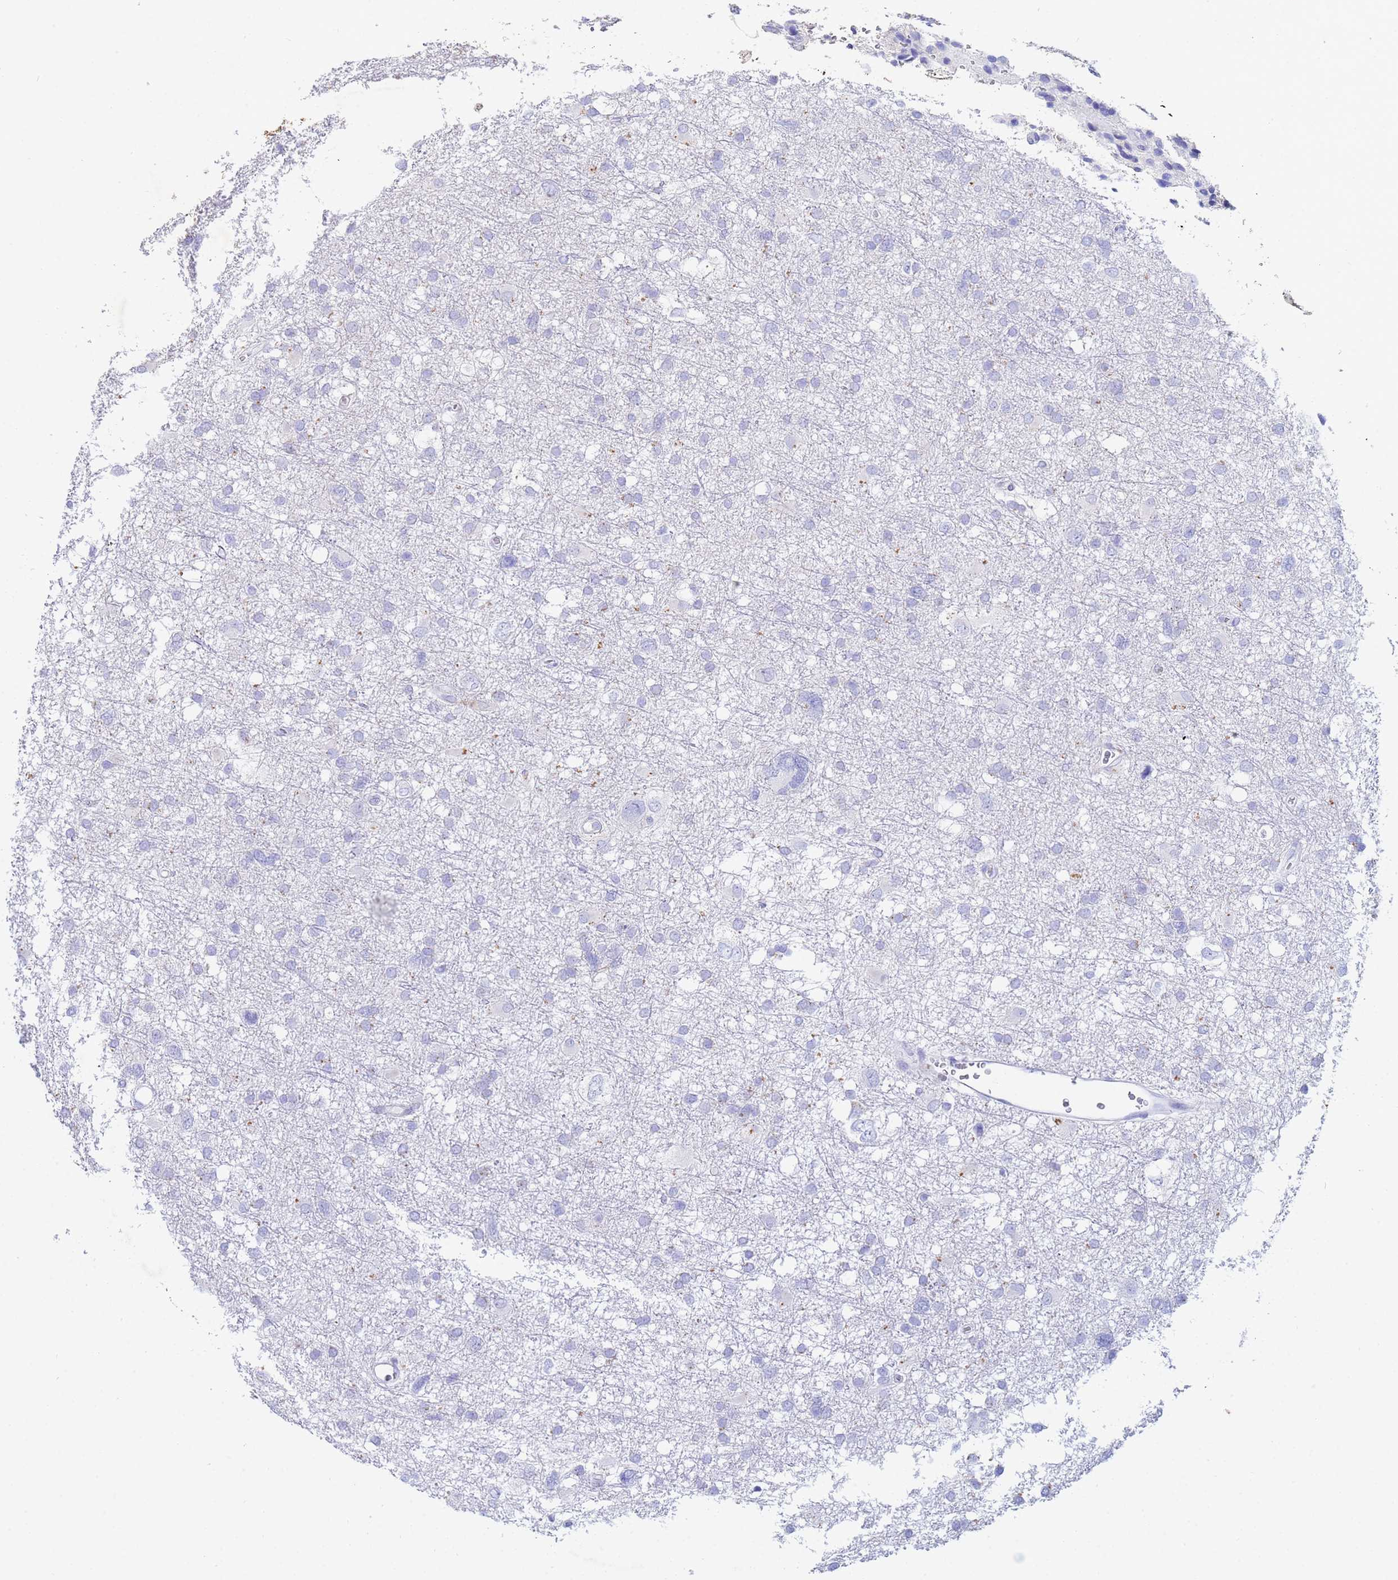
{"staining": {"intensity": "negative", "quantity": "none", "location": "none"}, "tissue": "glioma", "cell_type": "Tumor cells", "image_type": "cancer", "snomed": [{"axis": "morphology", "description": "Glioma, malignant, High grade"}, {"axis": "topography", "description": "Brain"}], "caption": "High-grade glioma (malignant) was stained to show a protein in brown. There is no significant positivity in tumor cells. (DAB (3,3'-diaminobenzidine) immunohistochemistry (IHC) visualized using brightfield microscopy, high magnification).", "gene": "CSTB", "patient": {"sex": "male", "age": 61}}